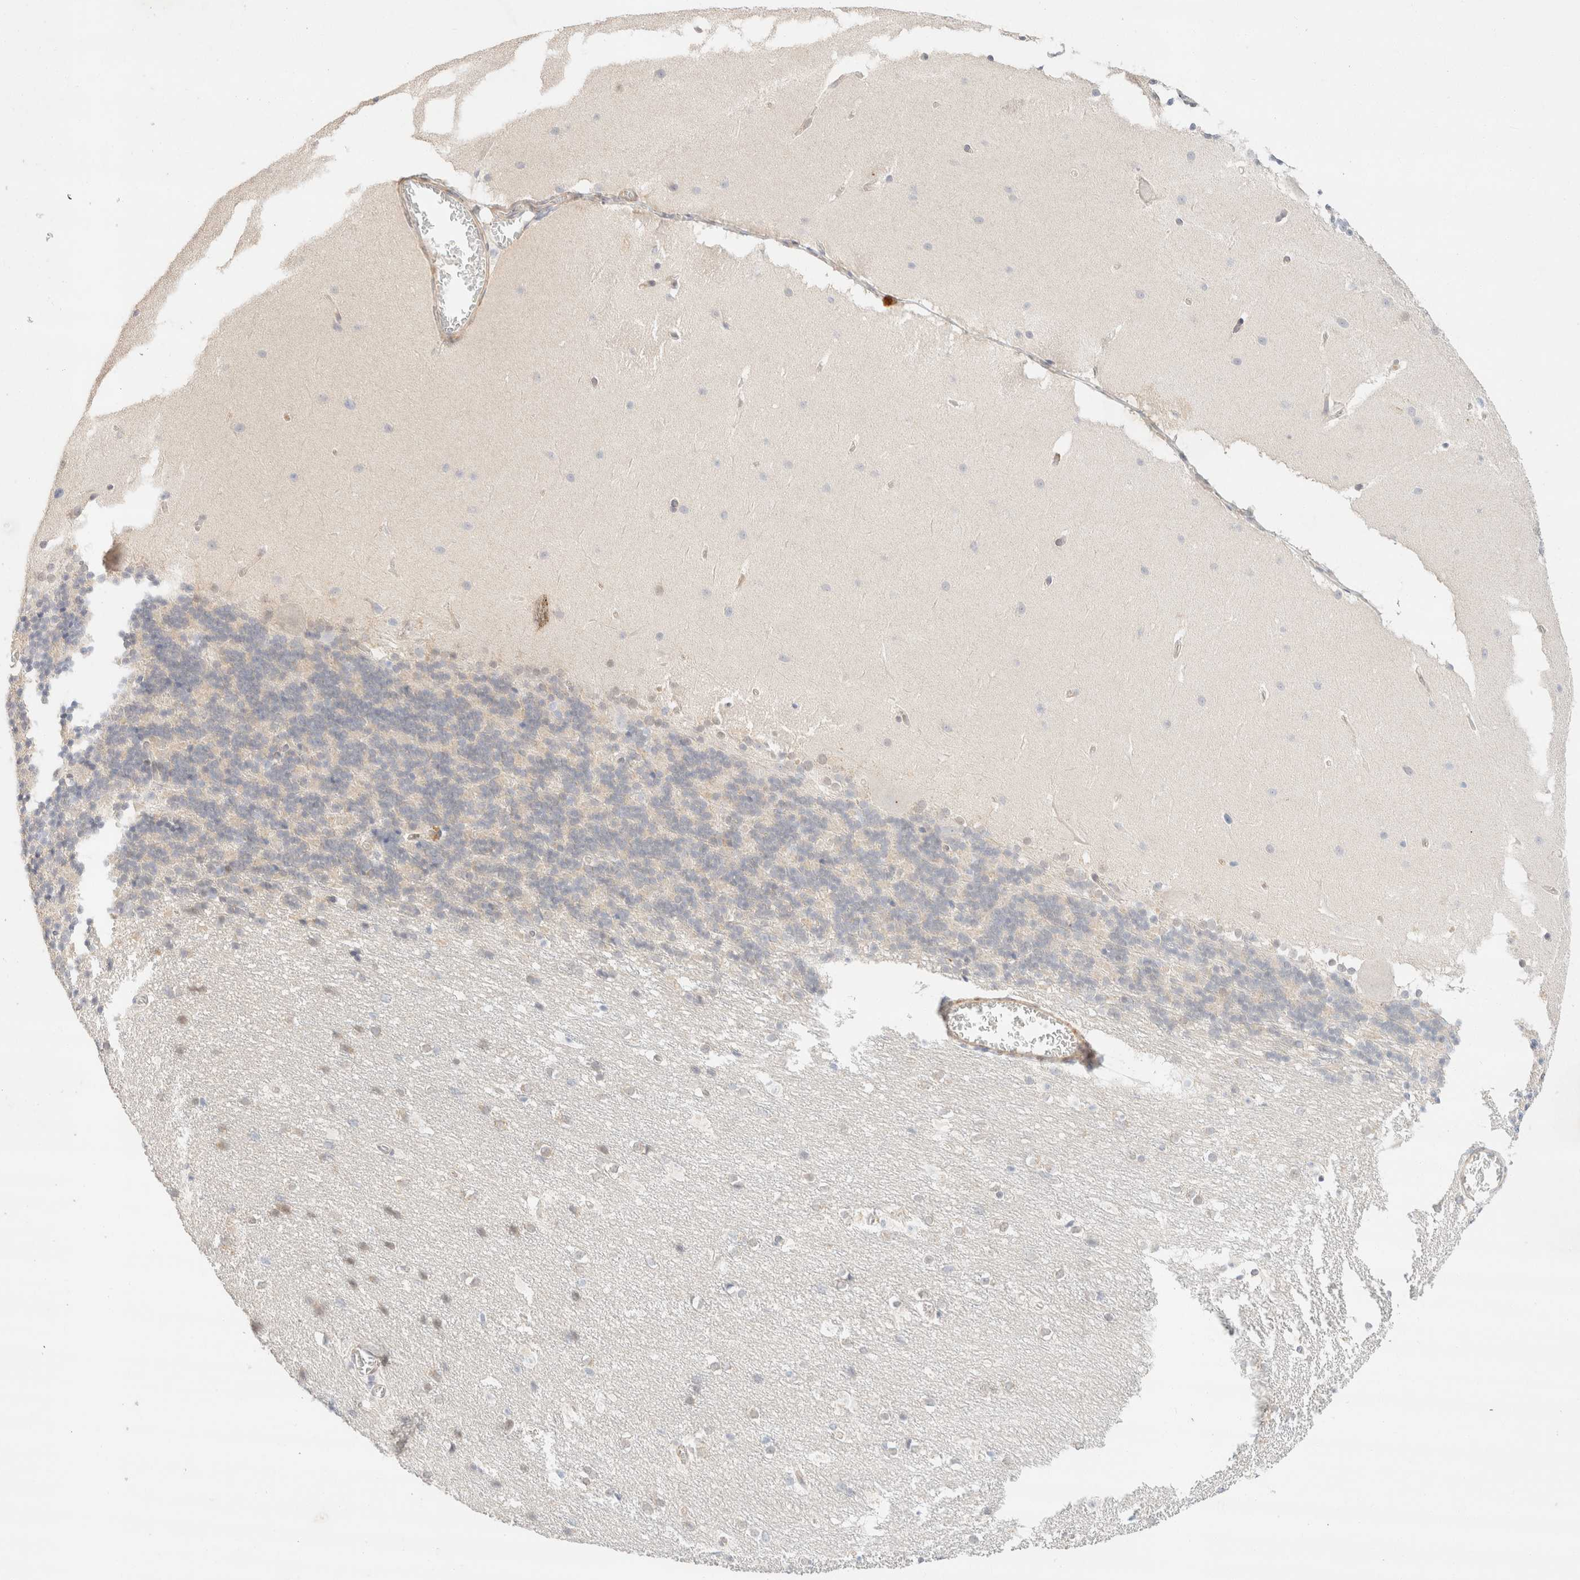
{"staining": {"intensity": "negative", "quantity": "none", "location": "none"}, "tissue": "cerebellum", "cell_type": "Cells in granular layer", "image_type": "normal", "snomed": [{"axis": "morphology", "description": "Normal tissue, NOS"}, {"axis": "topography", "description": "Cerebellum"}], "caption": "This is an IHC photomicrograph of unremarkable human cerebellum. There is no positivity in cells in granular layer.", "gene": "CSNK1E", "patient": {"sex": "female", "age": 19}}